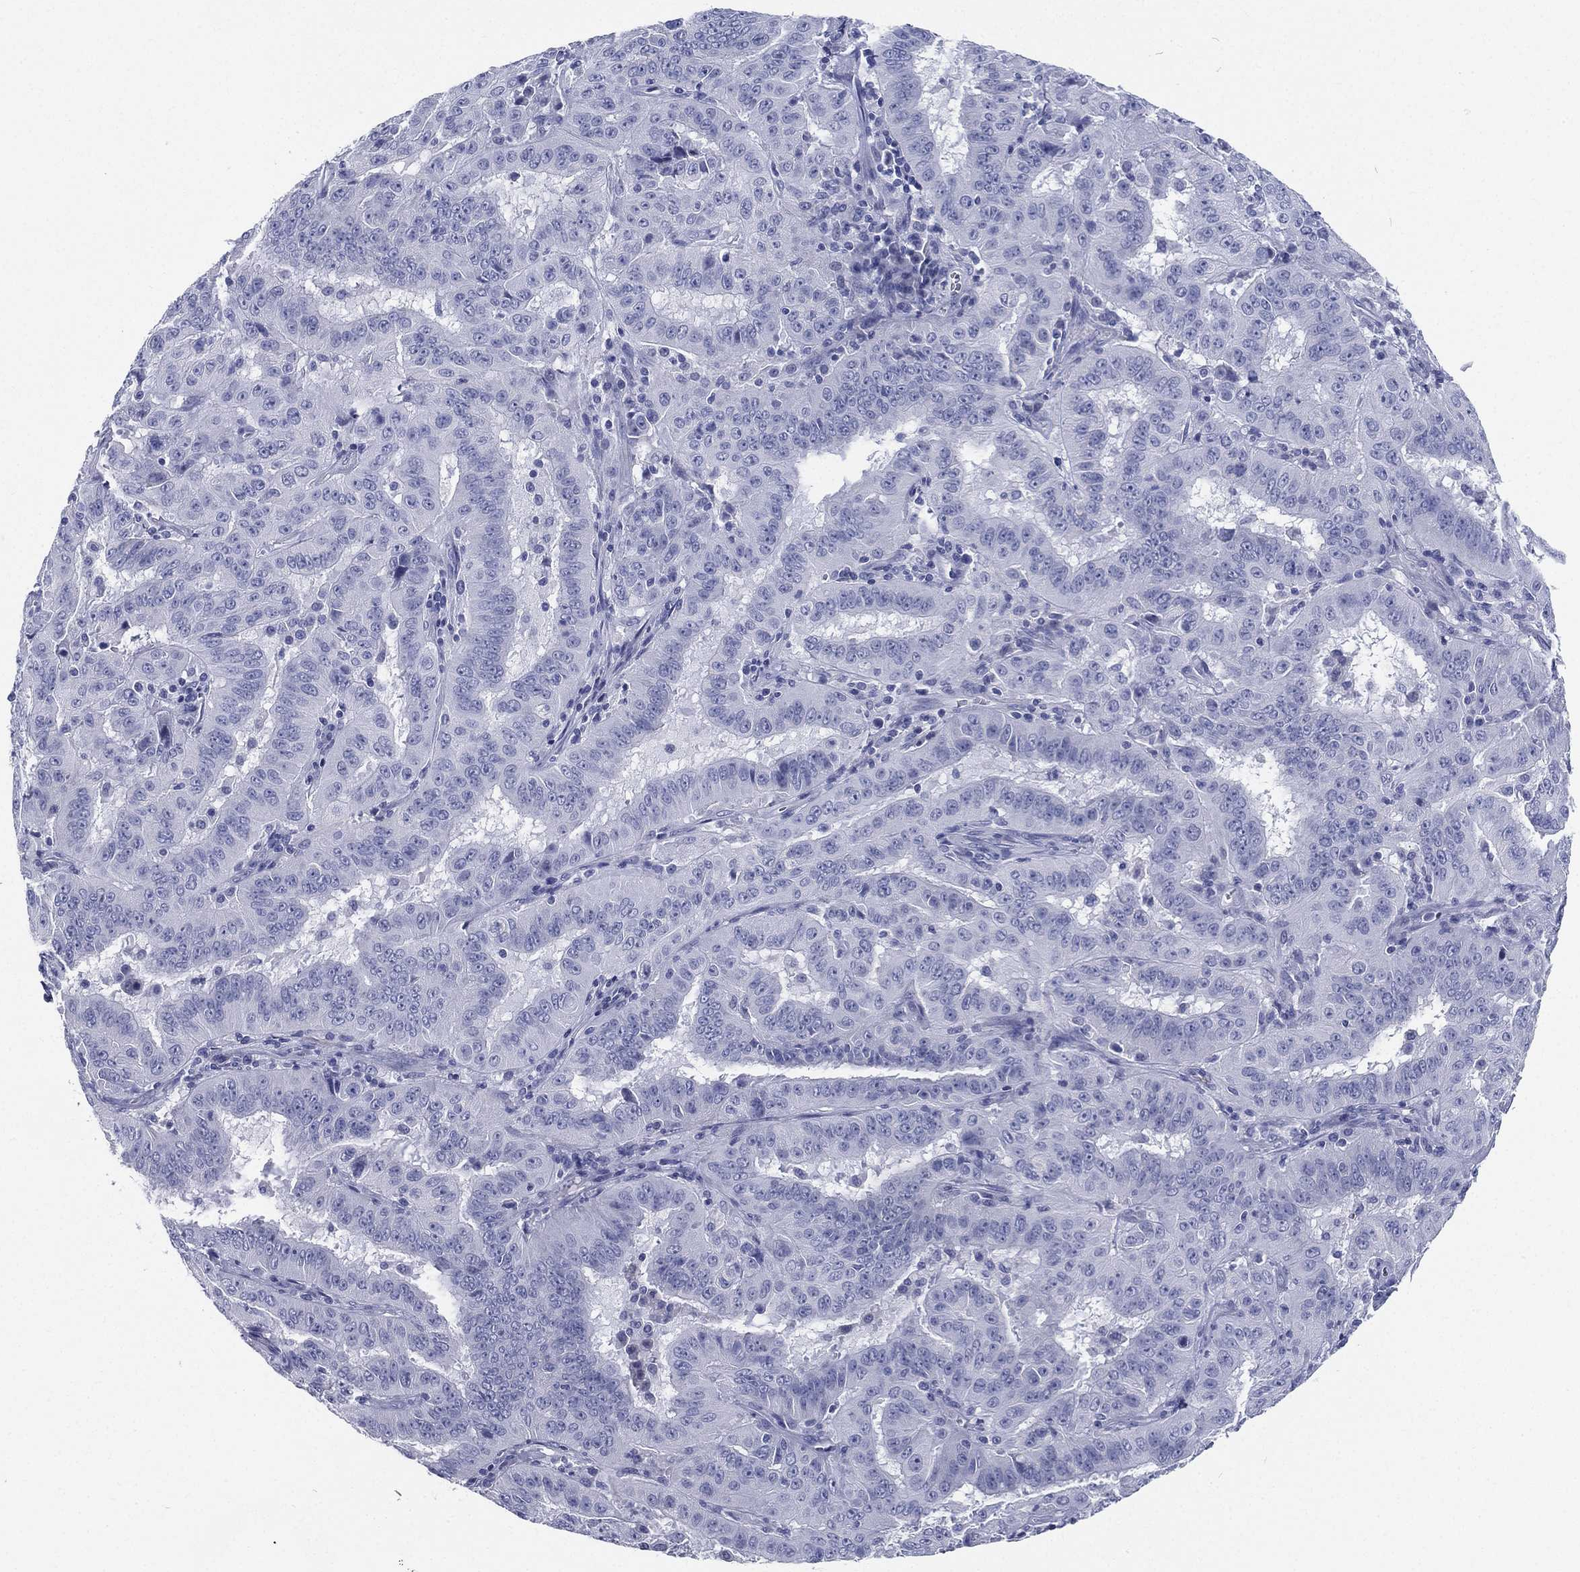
{"staining": {"intensity": "negative", "quantity": "none", "location": "none"}, "tissue": "pancreatic cancer", "cell_type": "Tumor cells", "image_type": "cancer", "snomed": [{"axis": "morphology", "description": "Adenocarcinoma, NOS"}, {"axis": "topography", "description": "Pancreas"}], "caption": "Tumor cells are negative for protein expression in human pancreatic adenocarcinoma.", "gene": "RSPH4A", "patient": {"sex": "male", "age": 63}}